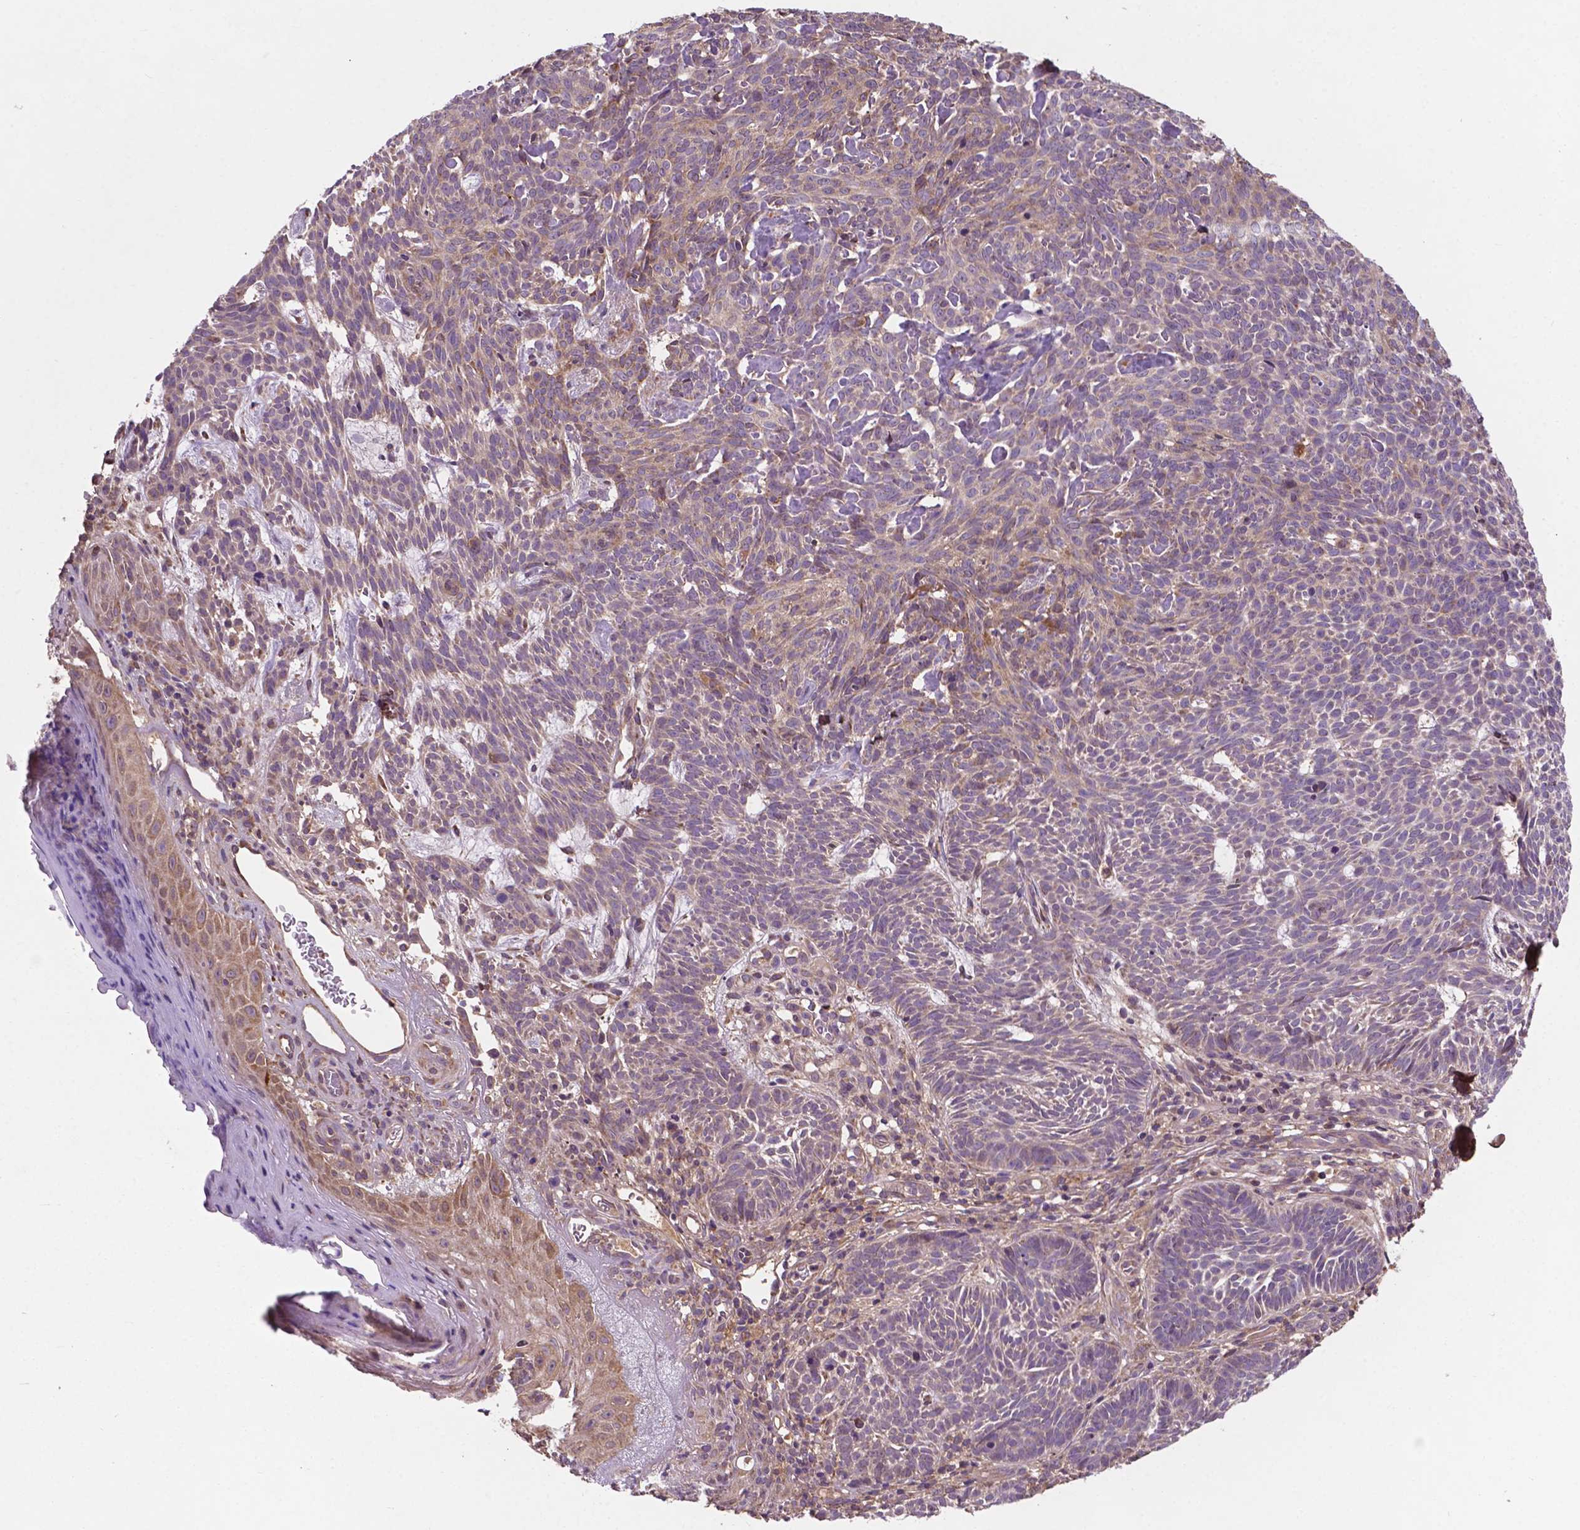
{"staining": {"intensity": "weak", "quantity": "<25%", "location": "cytoplasmic/membranous"}, "tissue": "skin cancer", "cell_type": "Tumor cells", "image_type": "cancer", "snomed": [{"axis": "morphology", "description": "Basal cell carcinoma"}, {"axis": "topography", "description": "Skin"}], "caption": "DAB immunohistochemical staining of human skin cancer (basal cell carcinoma) reveals no significant expression in tumor cells.", "gene": "GJA9", "patient": {"sex": "male", "age": 59}}